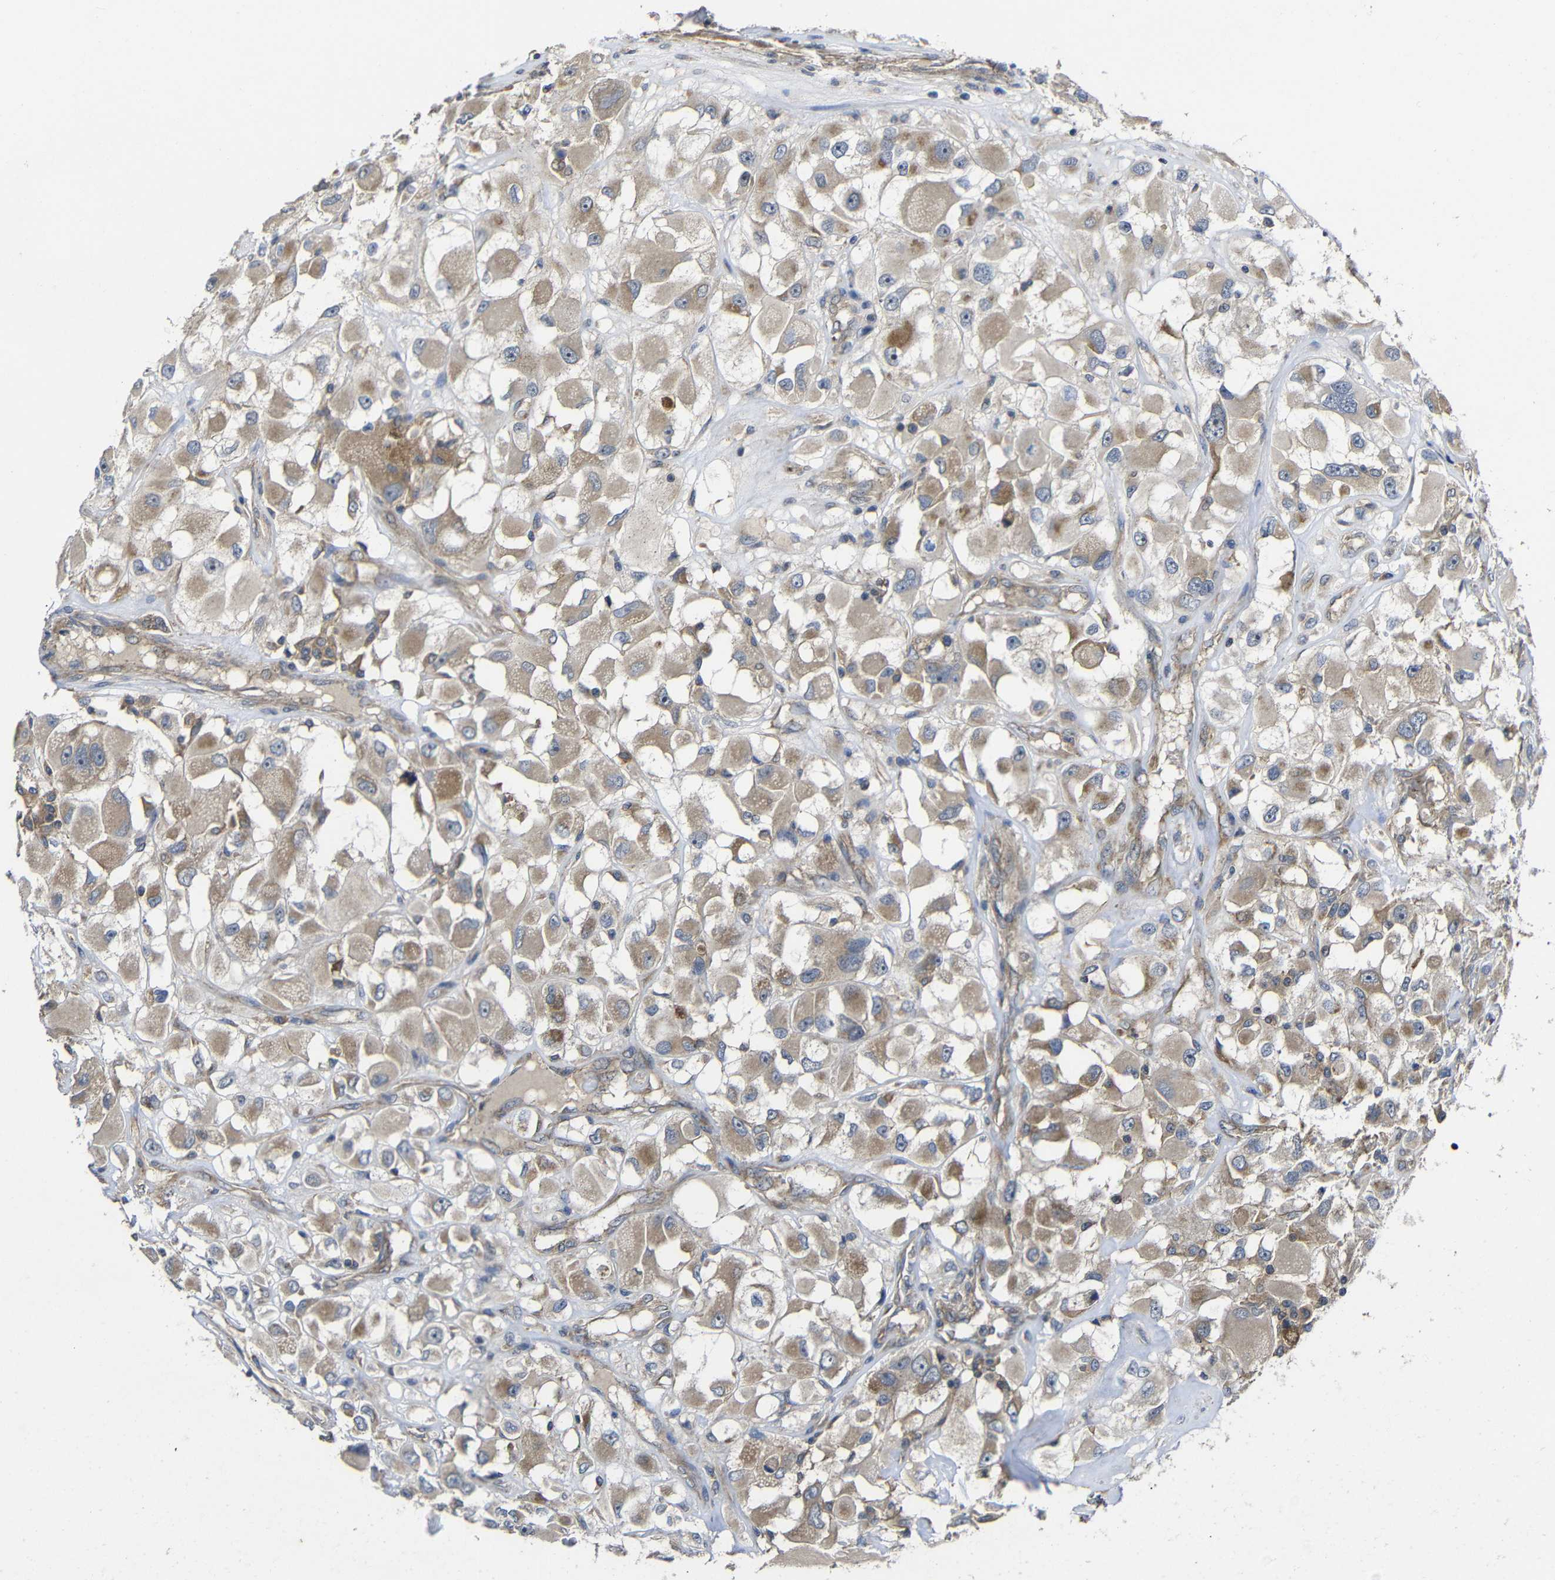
{"staining": {"intensity": "moderate", "quantity": ">75%", "location": "cytoplasmic/membranous"}, "tissue": "renal cancer", "cell_type": "Tumor cells", "image_type": "cancer", "snomed": [{"axis": "morphology", "description": "Adenocarcinoma, NOS"}, {"axis": "topography", "description": "Kidney"}], "caption": "The image reveals immunohistochemical staining of renal adenocarcinoma. There is moderate cytoplasmic/membranous staining is identified in approximately >75% of tumor cells. (brown staining indicates protein expression, while blue staining denotes nuclei).", "gene": "LPAR5", "patient": {"sex": "female", "age": 52}}